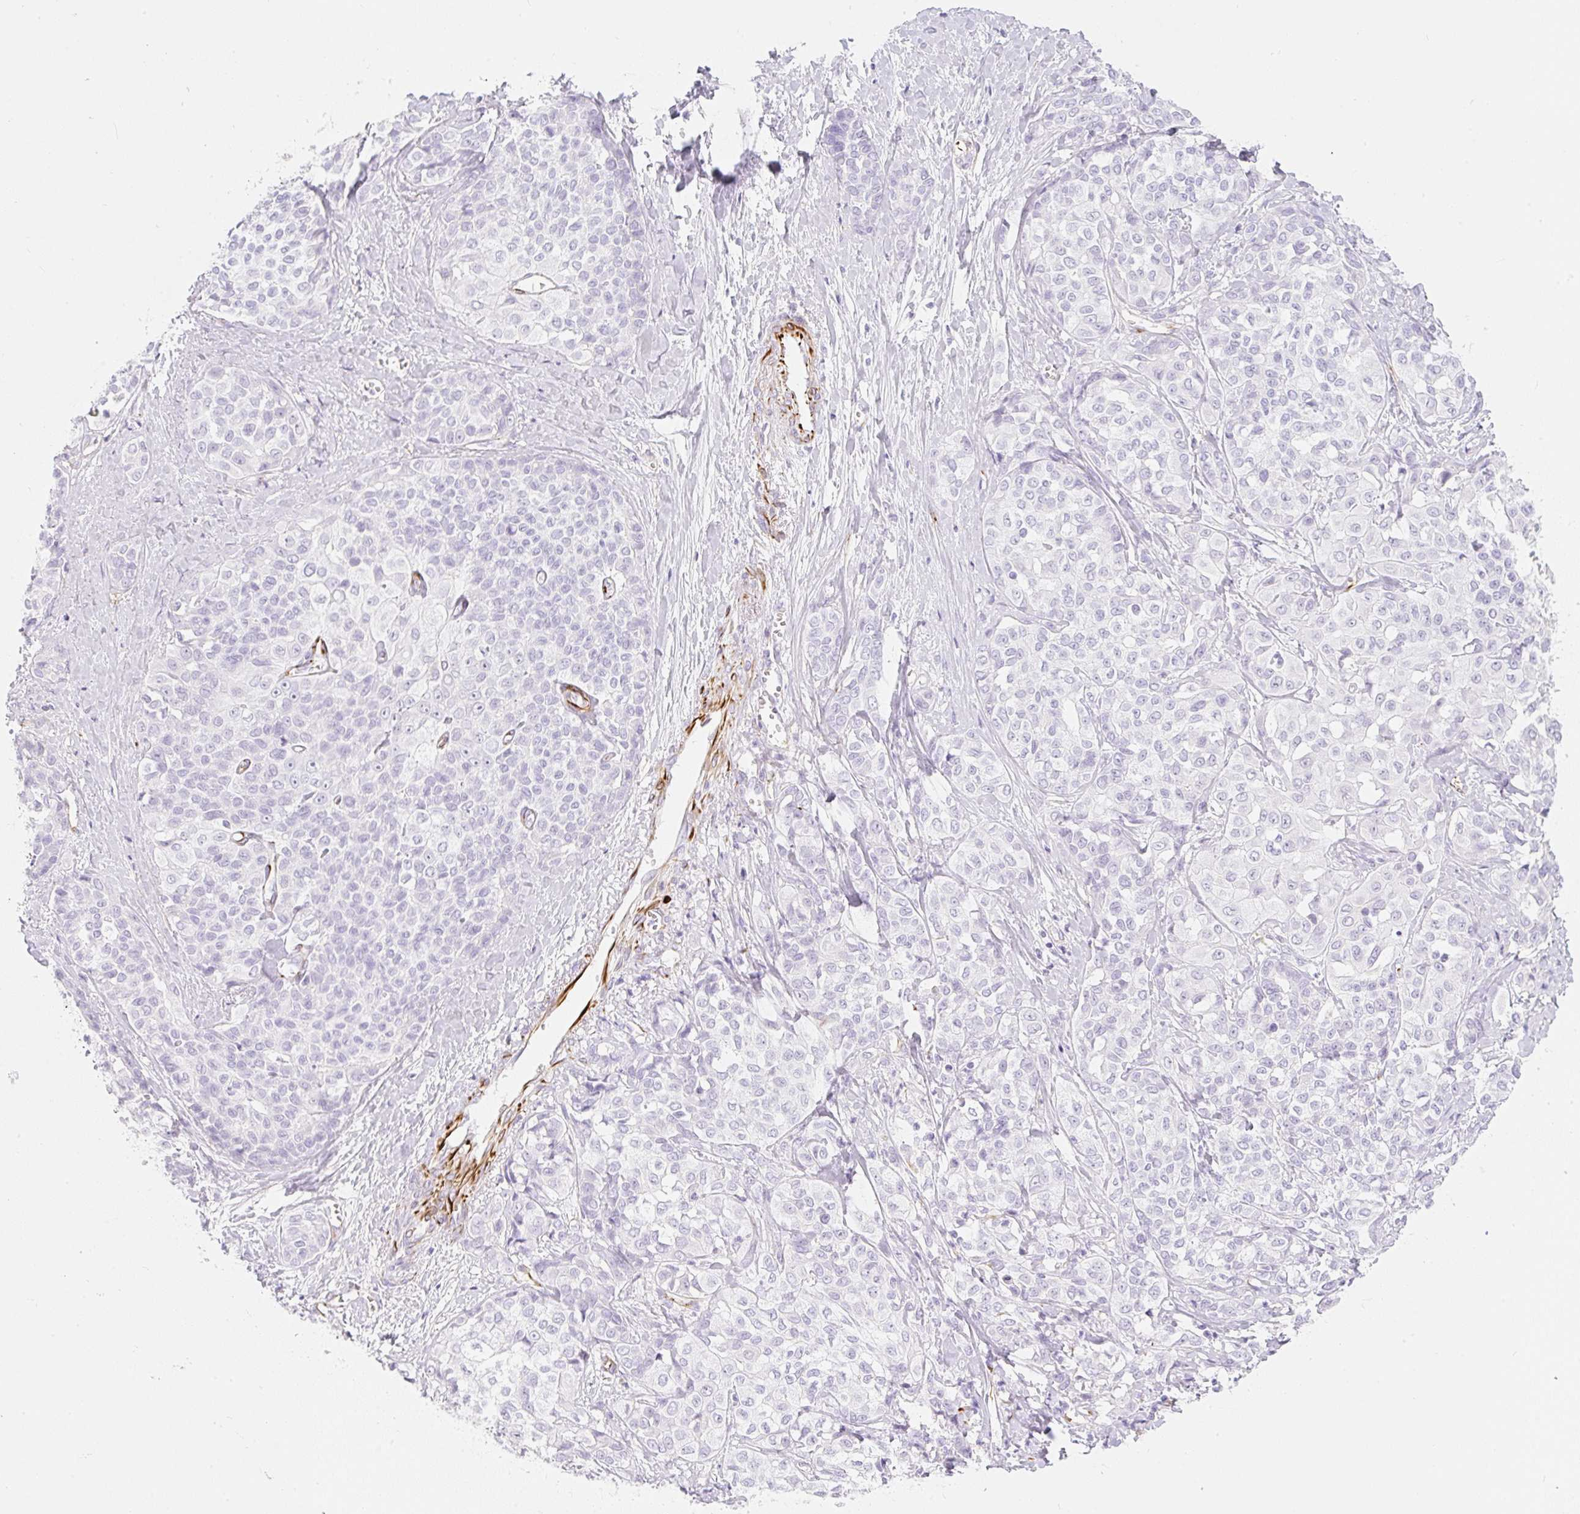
{"staining": {"intensity": "negative", "quantity": "none", "location": "none"}, "tissue": "liver cancer", "cell_type": "Tumor cells", "image_type": "cancer", "snomed": [{"axis": "morphology", "description": "Cholangiocarcinoma"}, {"axis": "topography", "description": "Liver"}], "caption": "Protein analysis of liver cancer exhibits no significant staining in tumor cells.", "gene": "ZNF689", "patient": {"sex": "female", "age": 77}}